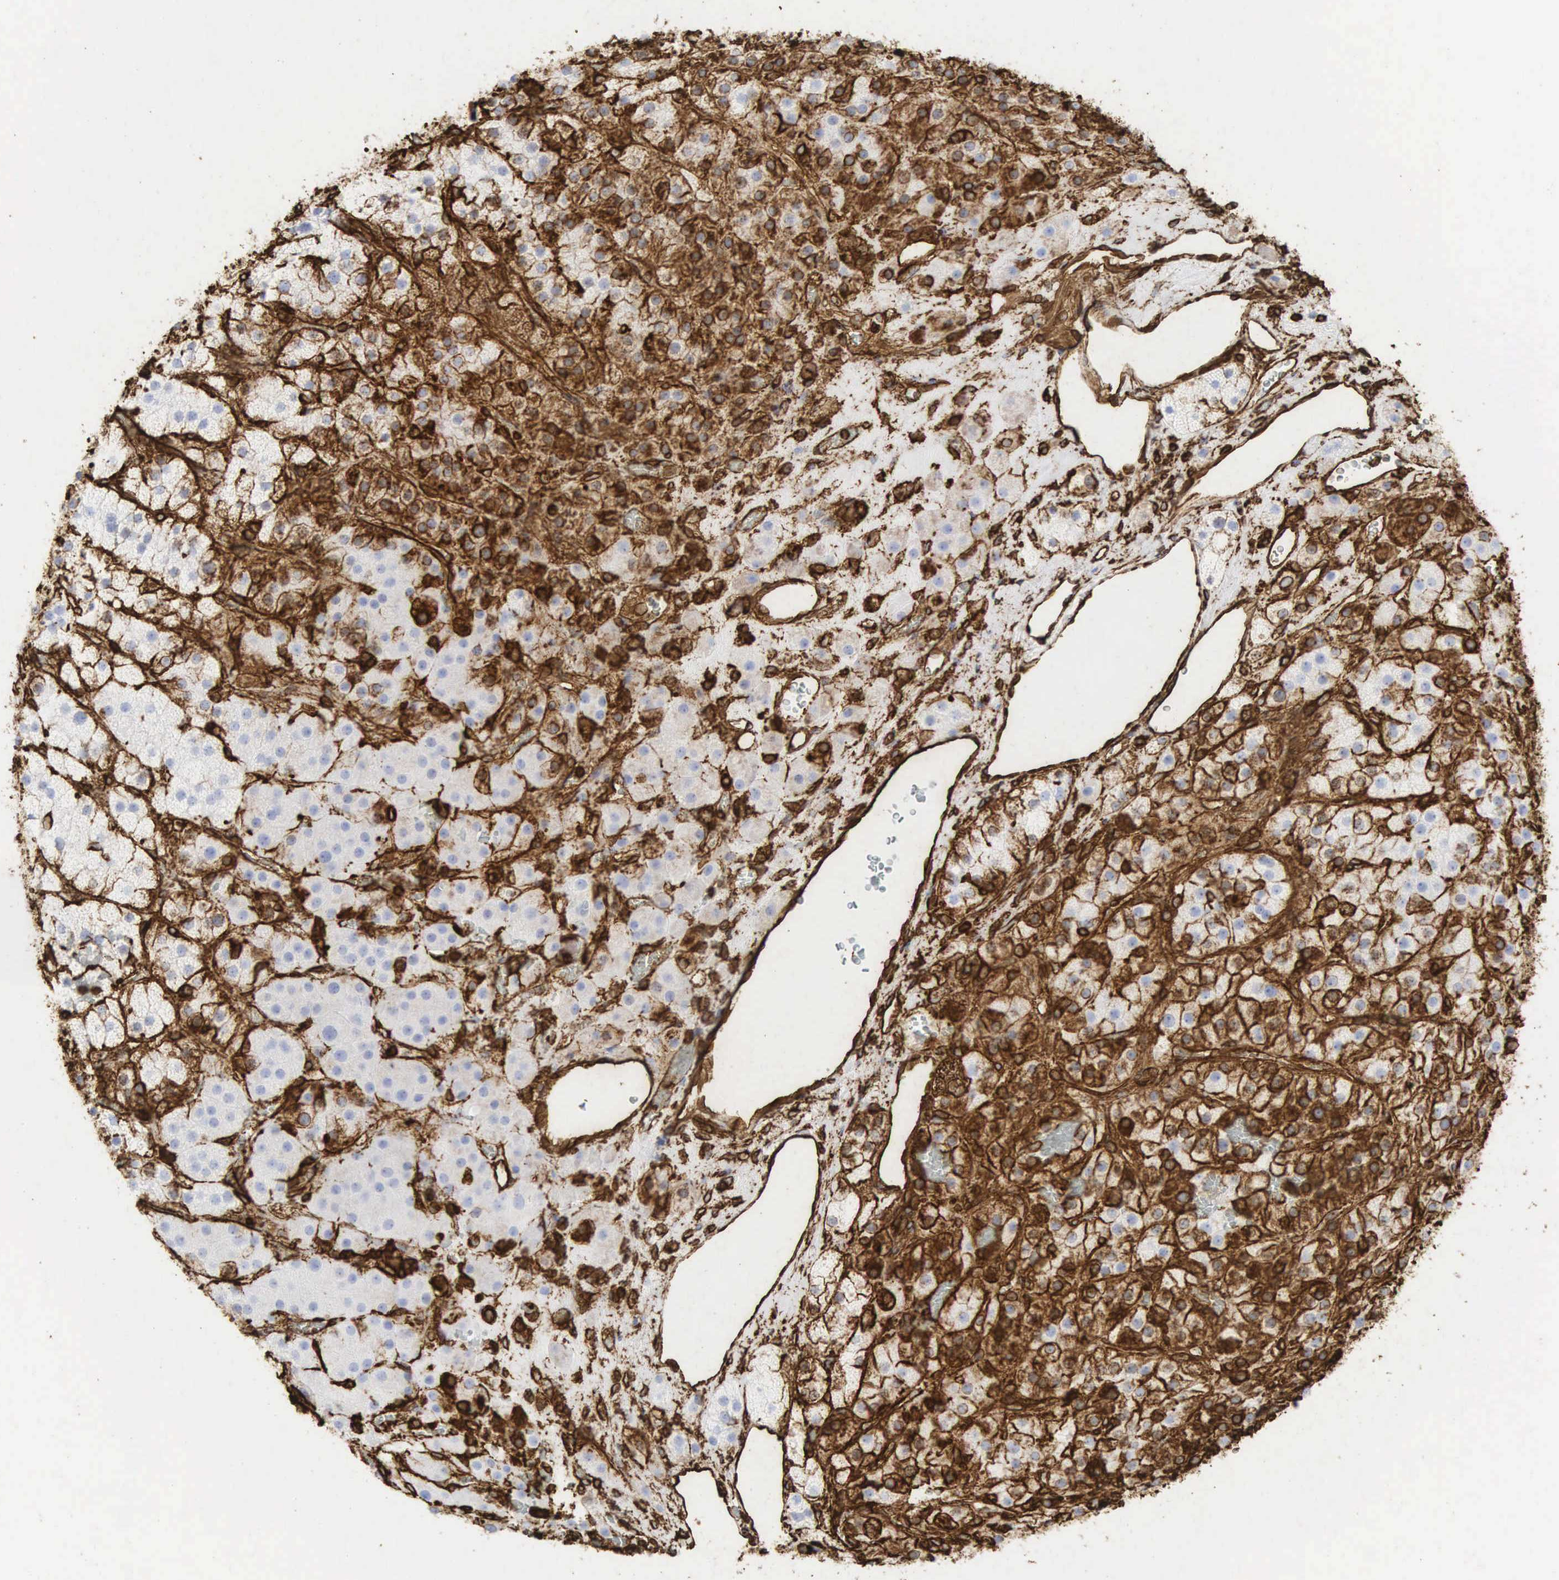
{"staining": {"intensity": "strong", "quantity": ">75%", "location": "cytoplasmic/membranous"}, "tissue": "adrenal gland", "cell_type": "Glandular cells", "image_type": "normal", "snomed": [{"axis": "morphology", "description": "Normal tissue, NOS"}, {"axis": "topography", "description": "Adrenal gland"}], "caption": "Protein staining by immunohistochemistry (IHC) demonstrates strong cytoplasmic/membranous positivity in approximately >75% of glandular cells in benign adrenal gland.", "gene": "VIM", "patient": {"sex": "male", "age": 57}}